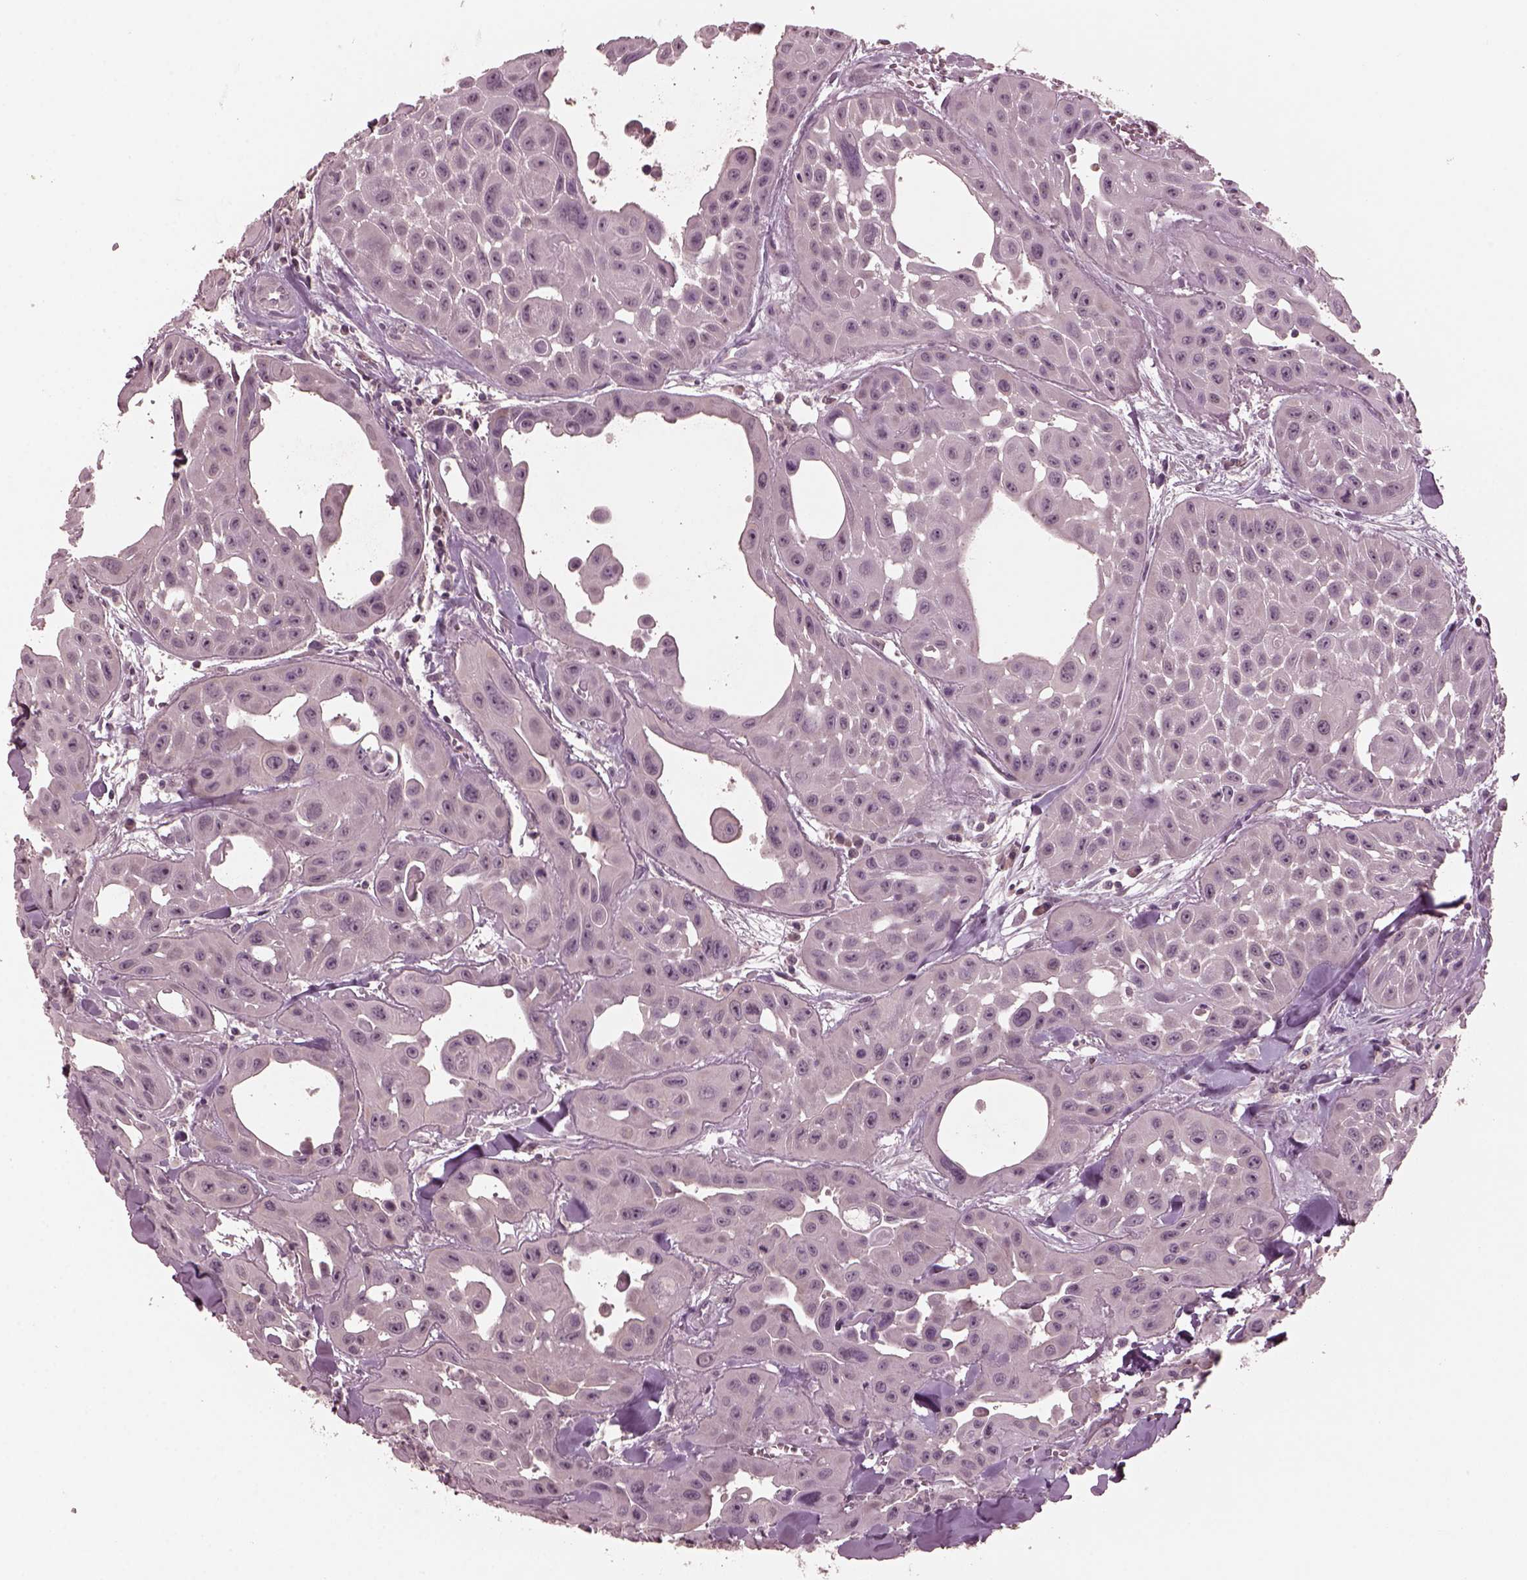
{"staining": {"intensity": "negative", "quantity": "none", "location": "none"}, "tissue": "head and neck cancer", "cell_type": "Tumor cells", "image_type": "cancer", "snomed": [{"axis": "morphology", "description": "Adenocarcinoma, NOS"}, {"axis": "topography", "description": "Head-Neck"}], "caption": "There is no significant staining in tumor cells of adenocarcinoma (head and neck). The staining was performed using DAB (3,3'-diaminobenzidine) to visualize the protein expression in brown, while the nuclei were stained in blue with hematoxylin (Magnification: 20x).", "gene": "RGS7", "patient": {"sex": "male", "age": 73}}